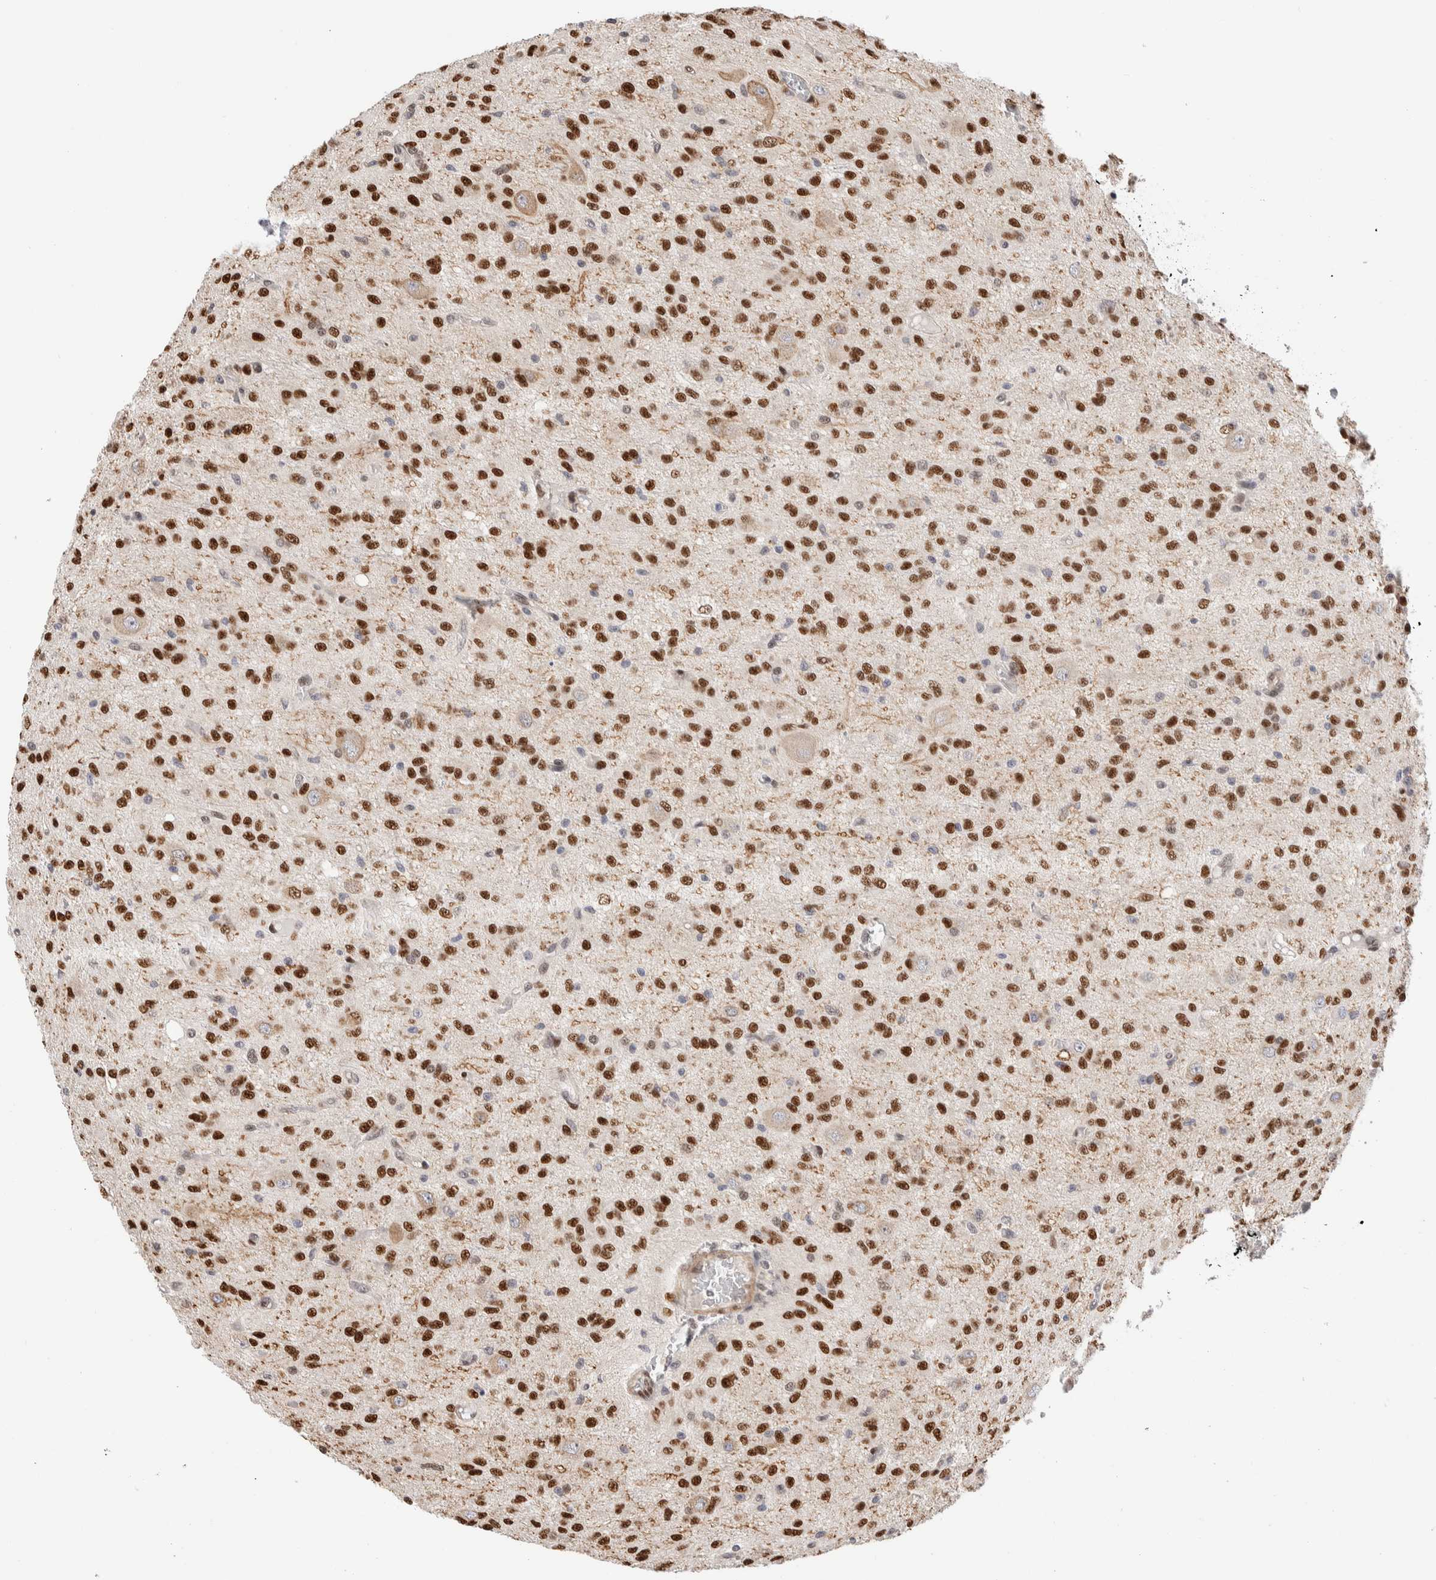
{"staining": {"intensity": "strong", "quantity": ">75%", "location": "nuclear"}, "tissue": "glioma", "cell_type": "Tumor cells", "image_type": "cancer", "snomed": [{"axis": "morphology", "description": "Glioma, malignant, High grade"}, {"axis": "topography", "description": "Brain"}], "caption": "Immunohistochemical staining of human glioma exhibits strong nuclear protein positivity in approximately >75% of tumor cells.", "gene": "NSMAF", "patient": {"sex": "female", "age": 59}}